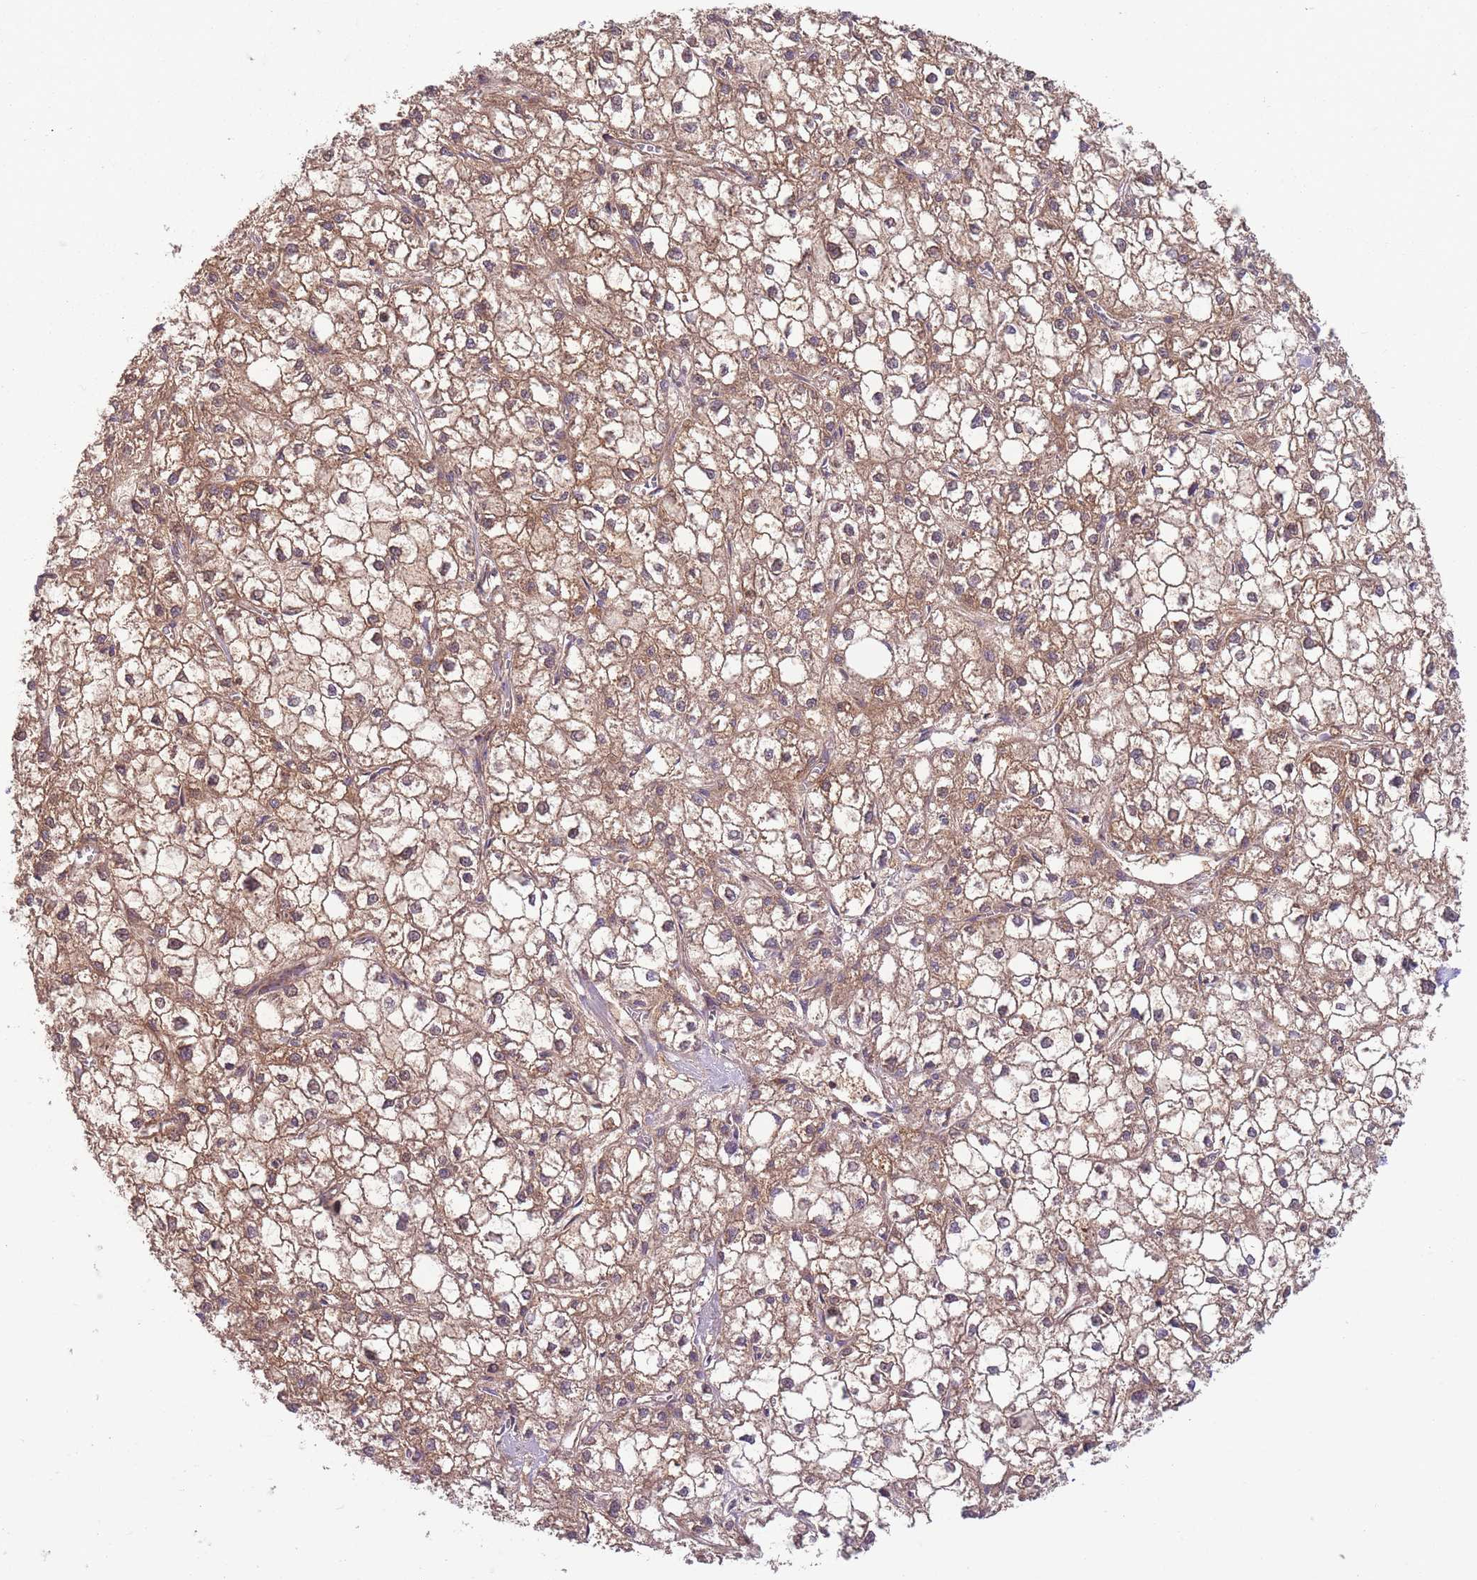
{"staining": {"intensity": "moderate", "quantity": ">75%", "location": "cytoplasmic/membranous"}, "tissue": "liver cancer", "cell_type": "Tumor cells", "image_type": "cancer", "snomed": [{"axis": "morphology", "description": "Carcinoma, Hepatocellular, NOS"}, {"axis": "topography", "description": "Liver"}], "caption": "Immunohistochemical staining of liver cancer (hepatocellular carcinoma) reveals moderate cytoplasmic/membranous protein positivity in approximately >75% of tumor cells.", "gene": "NDUFA9", "patient": {"sex": "female", "age": 43}}